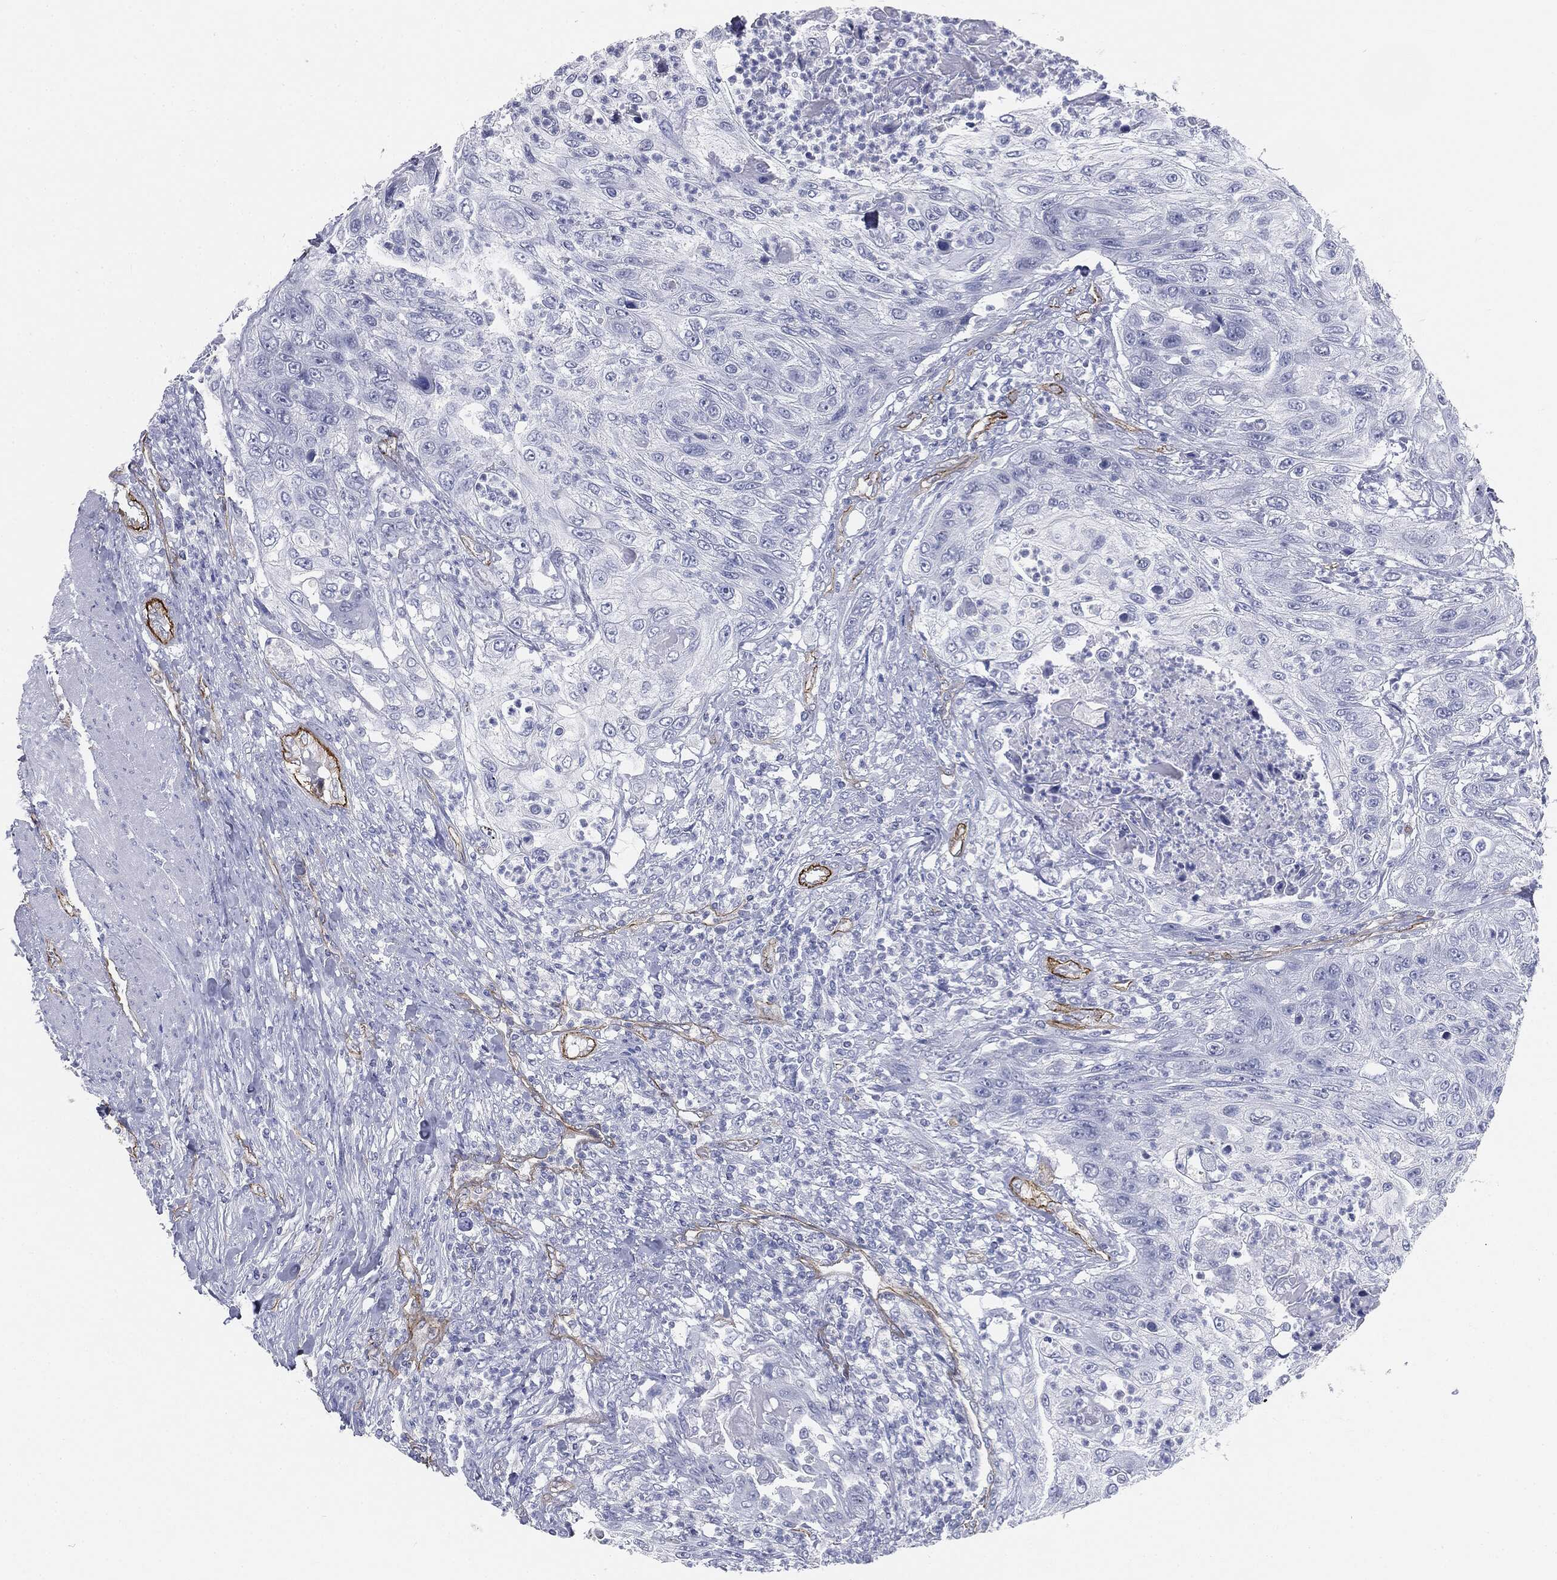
{"staining": {"intensity": "negative", "quantity": "none", "location": "none"}, "tissue": "urothelial cancer", "cell_type": "Tumor cells", "image_type": "cancer", "snomed": [{"axis": "morphology", "description": "Urothelial carcinoma, High grade"}, {"axis": "topography", "description": "Urinary bladder"}], "caption": "DAB (3,3'-diaminobenzidine) immunohistochemical staining of human urothelial cancer reveals no significant positivity in tumor cells.", "gene": "MUC5AC", "patient": {"sex": "female", "age": 60}}